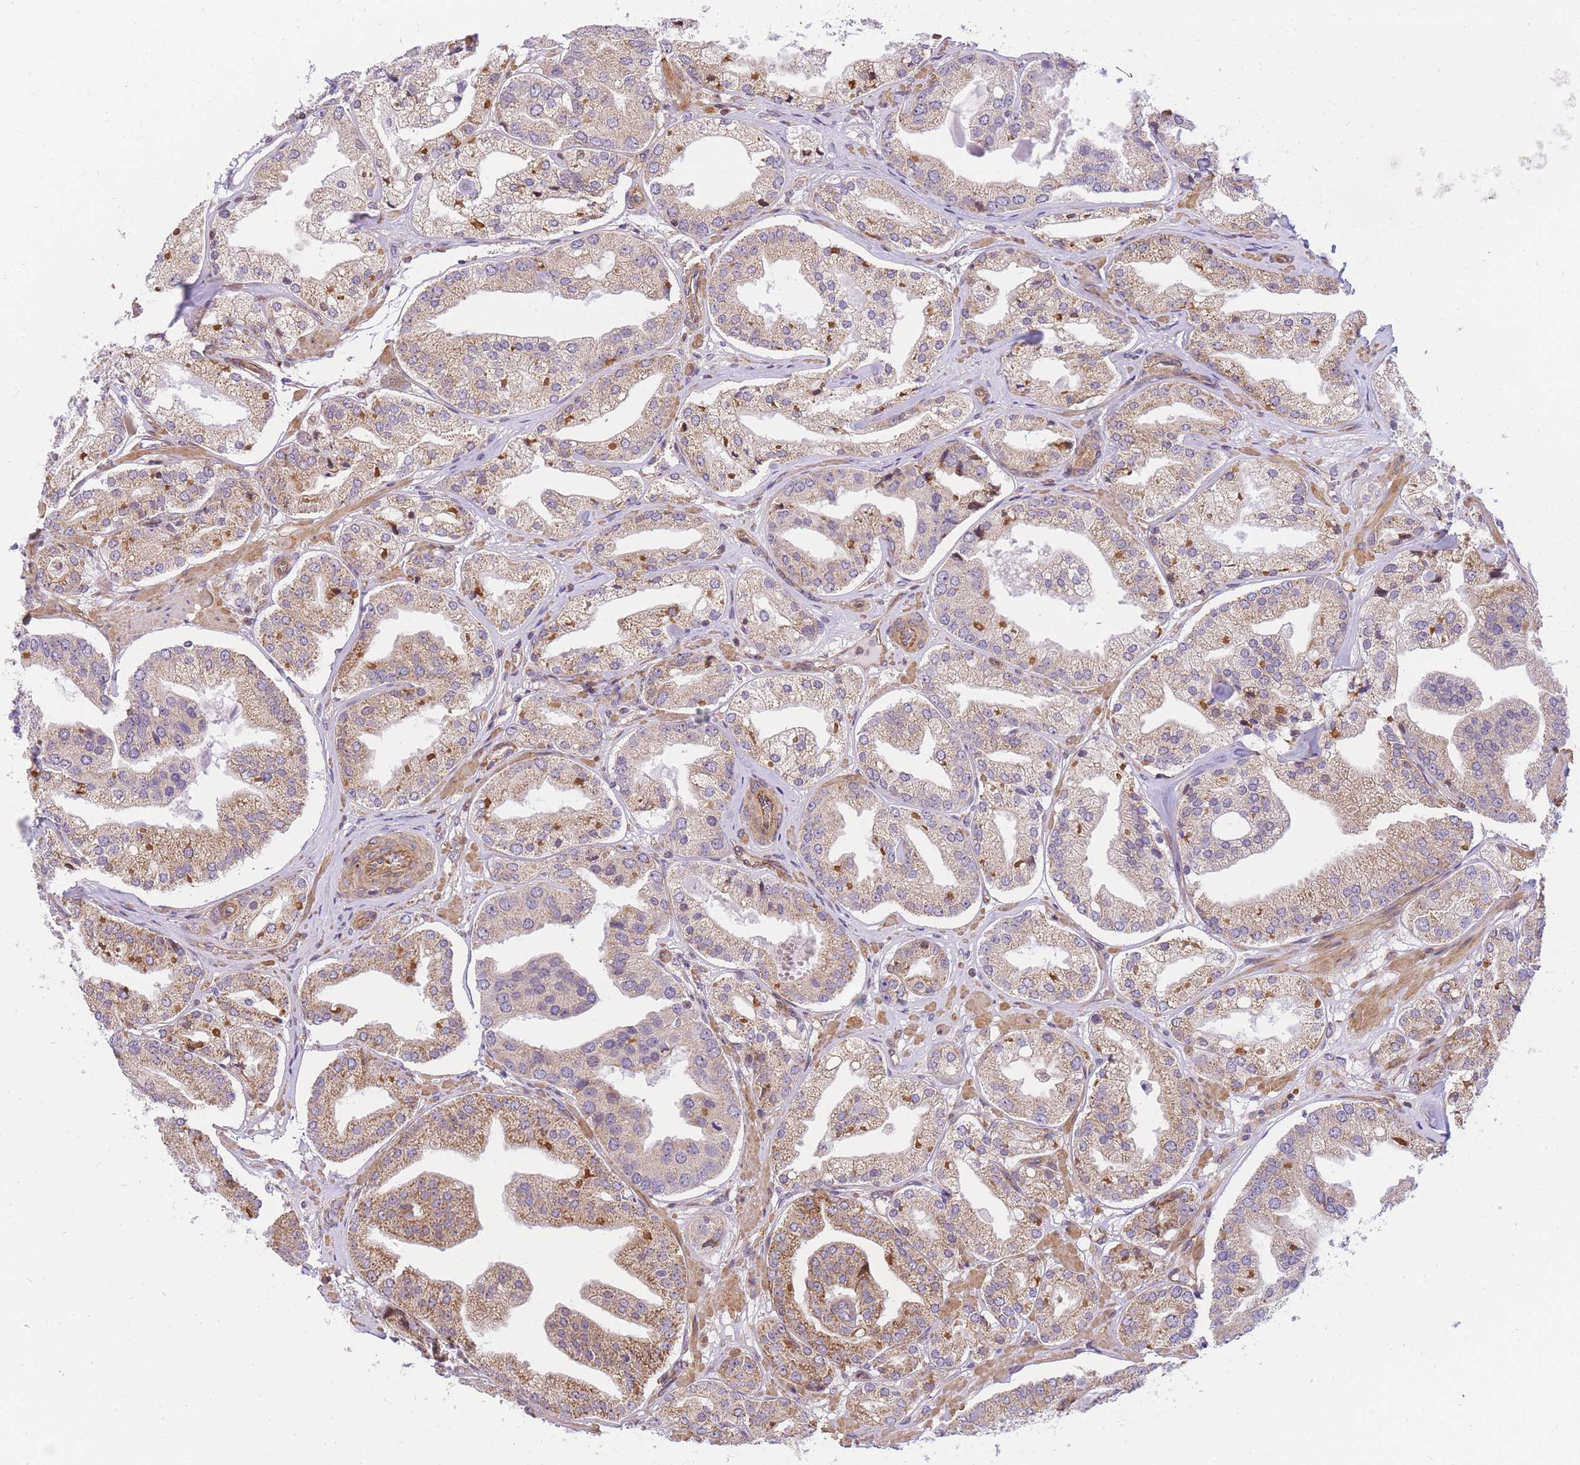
{"staining": {"intensity": "moderate", "quantity": "25%-75%", "location": "cytoplasmic/membranous"}, "tissue": "prostate cancer", "cell_type": "Tumor cells", "image_type": "cancer", "snomed": [{"axis": "morphology", "description": "Adenocarcinoma, High grade"}, {"axis": "topography", "description": "Prostate"}], "caption": "High-grade adenocarcinoma (prostate) tissue demonstrates moderate cytoplasmic/membranous expression in approximately 25%-75% of tumor cells, visualized by immunohistochemistry.", "gene": "S100PBP", "patient": {"sex": "male", "age": 63}}